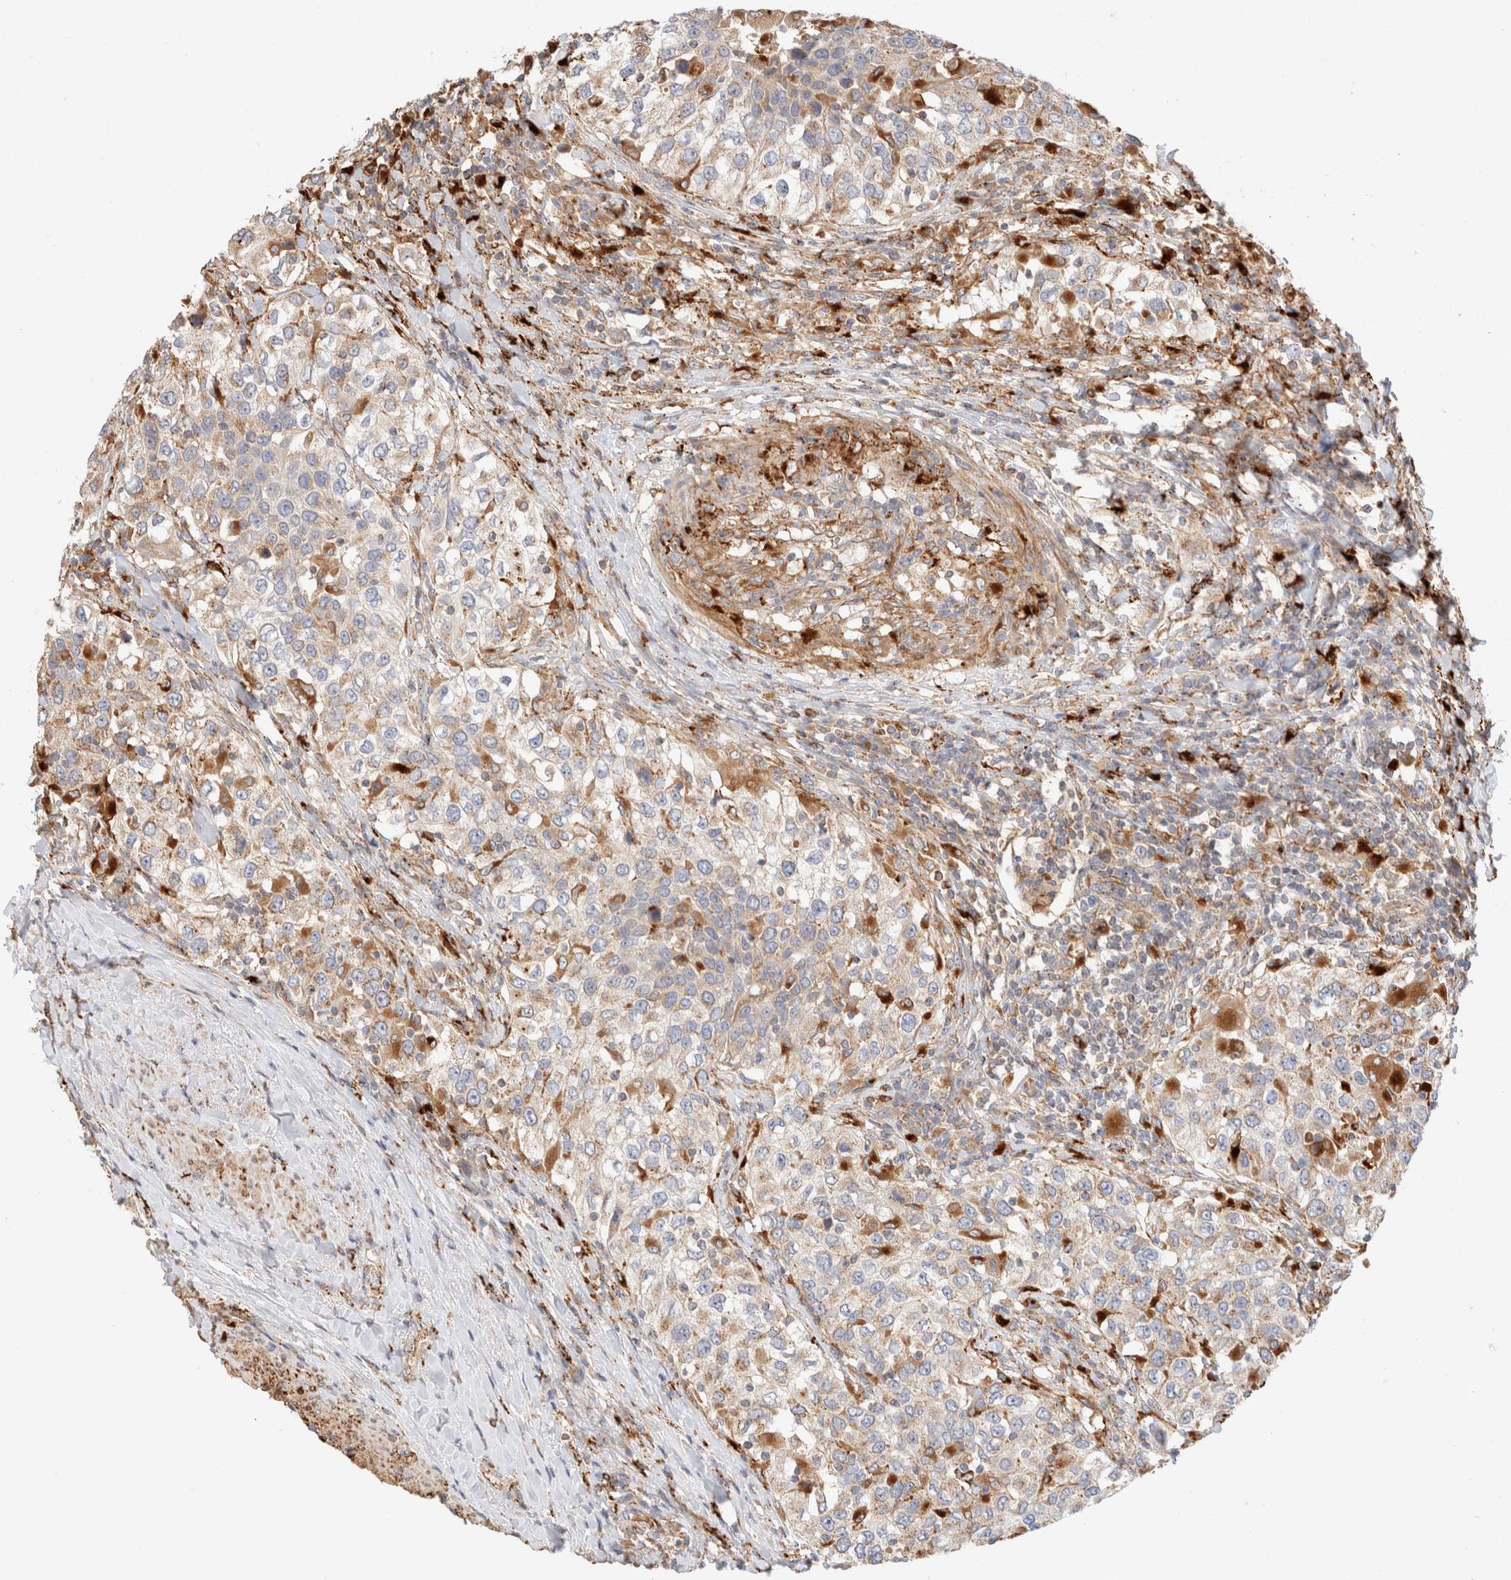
{"staining": {"intensity": "moderate", "quantity": "<25%", "location": "cytoplasmic/membranous"}, "tissue": "urothelial cancer", "cell_type": "Tumor cells", "image_type": "cancer", "snomed": [{"axis": "morphology", "description": "Urothelial carcinoma, High grade"}, {"axis": "topography", "description": "Urinary bladder"}], "caption": "DAB (3,3'-diaminobenzidine) immunohistochemical staining of urothelial carcinoma (high-grade) reveals moderate cytoplasmic/membranous protein staining in approximately <25% of tumor cells. The protein of interest is shown in brown color, while the nuclei are stained blue.", "gene": "RABEPK", "patient": {"sex": "female", "age": 80}}